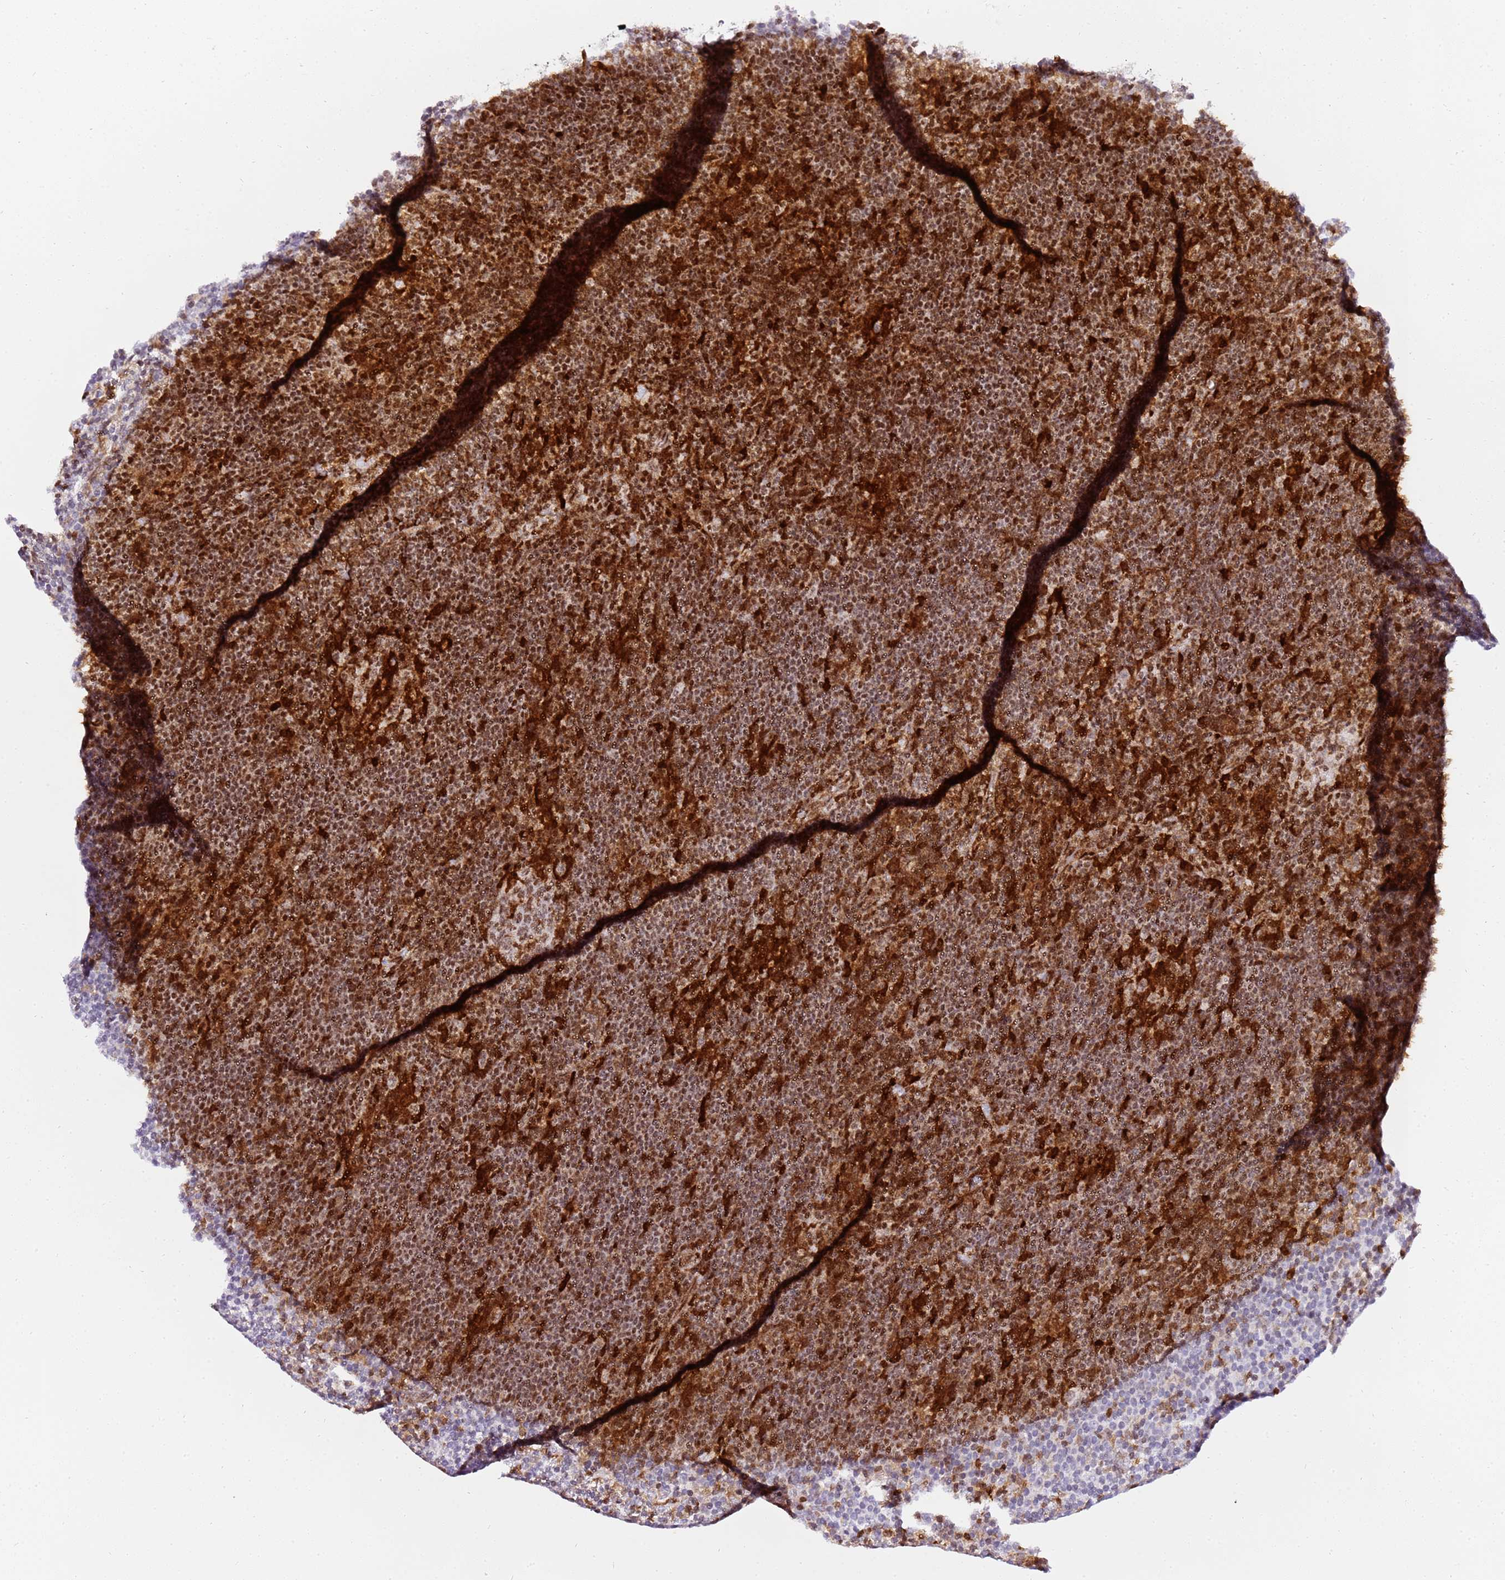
{"staining": {"intensity": "moderate", "quantity": "<25%", "location": "nuclear"}, "tissue": "lymphoma", "cell_type": "Tumor cells", "image_type": "cancer", "snomed": [{"axis": "morphology", "description": "Hodgkin's disease, NOS"}, {"axis": "topography", "description": "Lymph node"}], "caption": "This micrograph reveals lymphoma stained with IHC to label a protein in brown. The nuclear of tumor cells show moderate positivity for the protein. Nuclei are counter-stained blue.", "gene": "GBP2", "patient": {"sex": "female", "age": 57}}